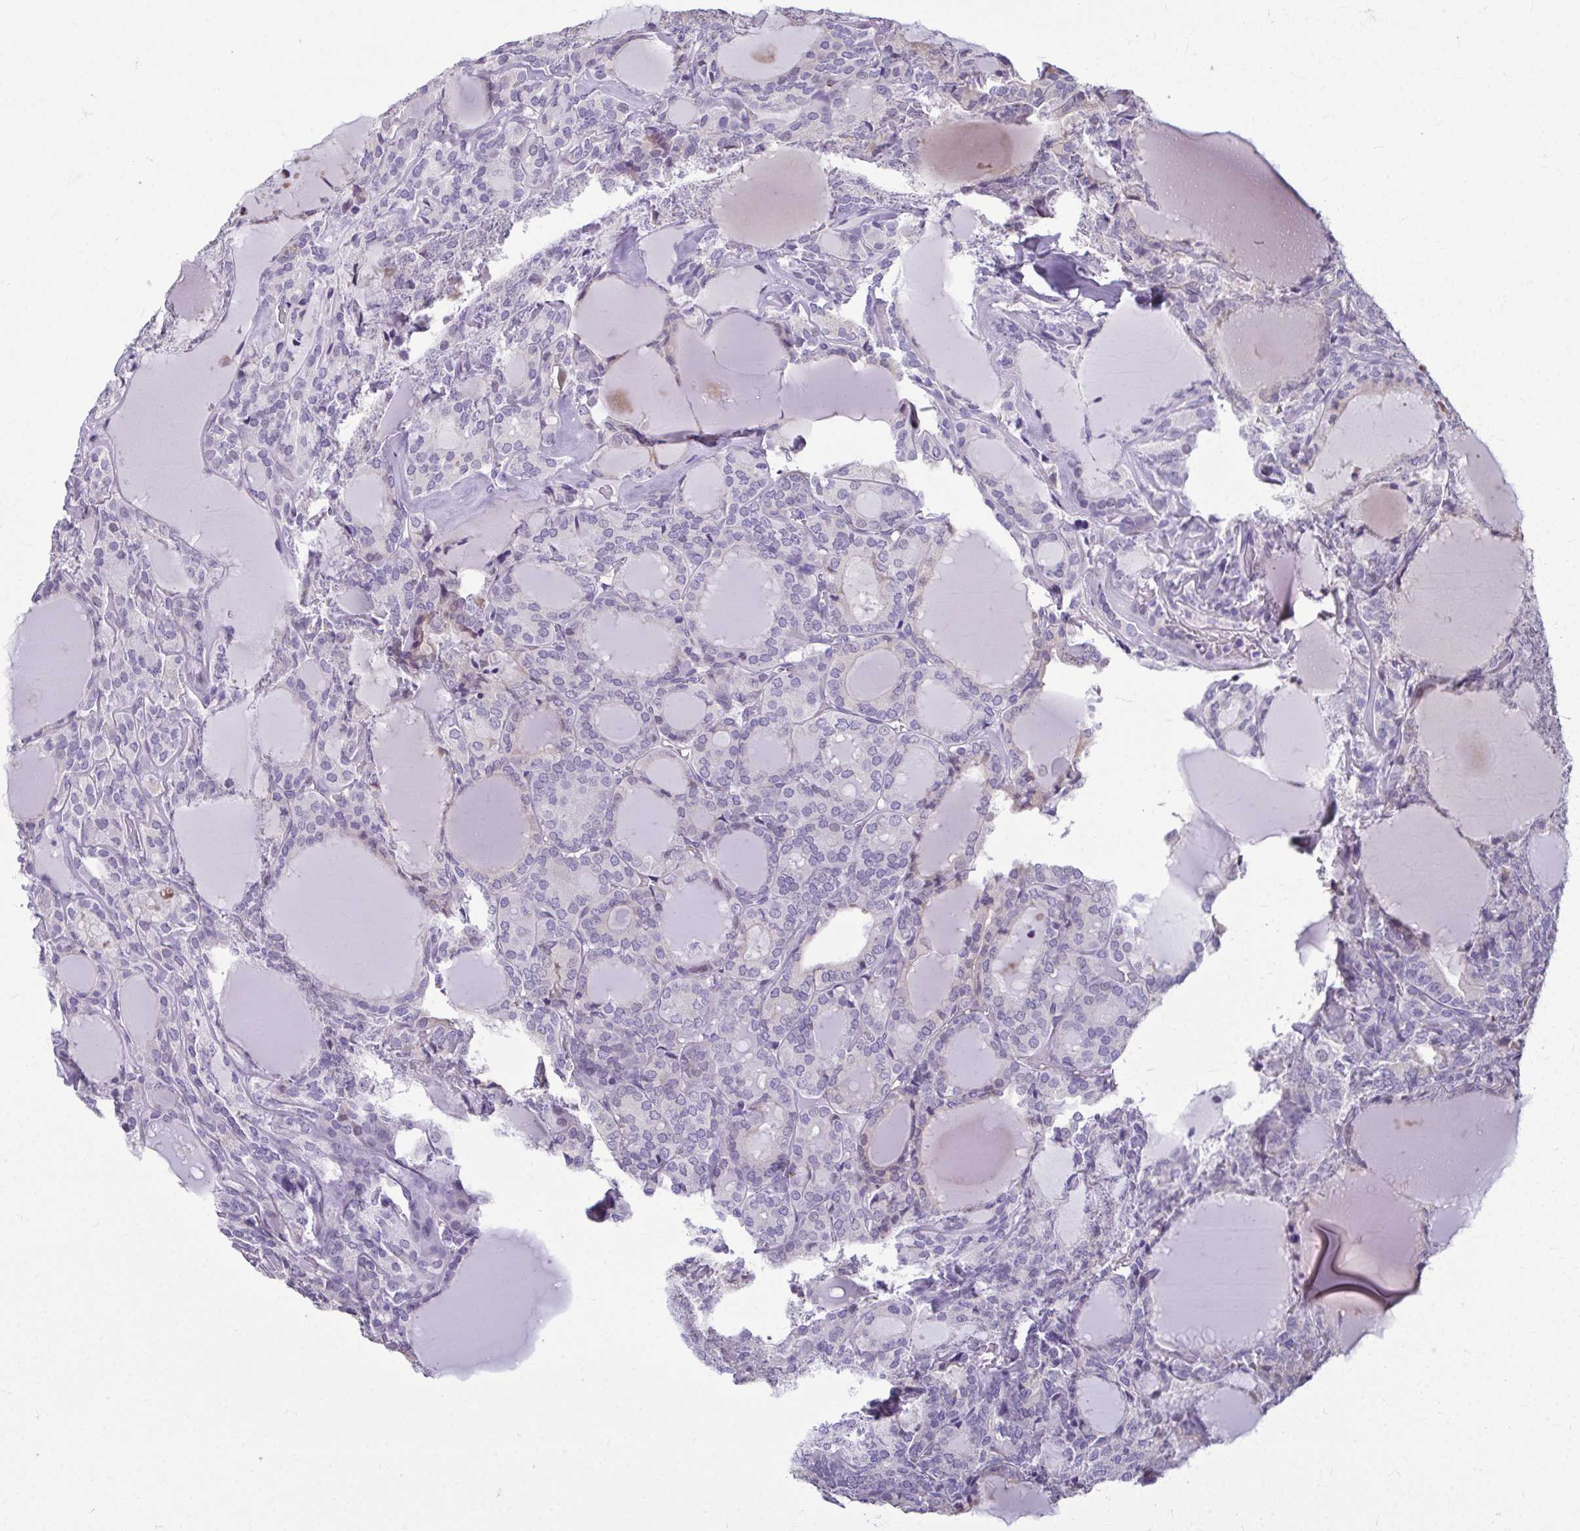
{"staining": {"intensity": "negative", "quantity": "none", "location": "none"}, "tissue": "thyroid cancer", "cell_type": "Tumor cells", "image_type": "cancer", "snomed": [{"axis": "morphology", "description": "Follicular adenoma carcinoma, NOS"}, {"axis": "topography", "description": "Thyroid gland"}], "caption": "Tumor cells are negative for brown protein staining in thyroid follicular adenoma carcinoma. (DAB immunohistochemistry with hematoxylin counter stain).", "gene": "SERPINI1", "patient": {"sex": "male", "age": 74}}